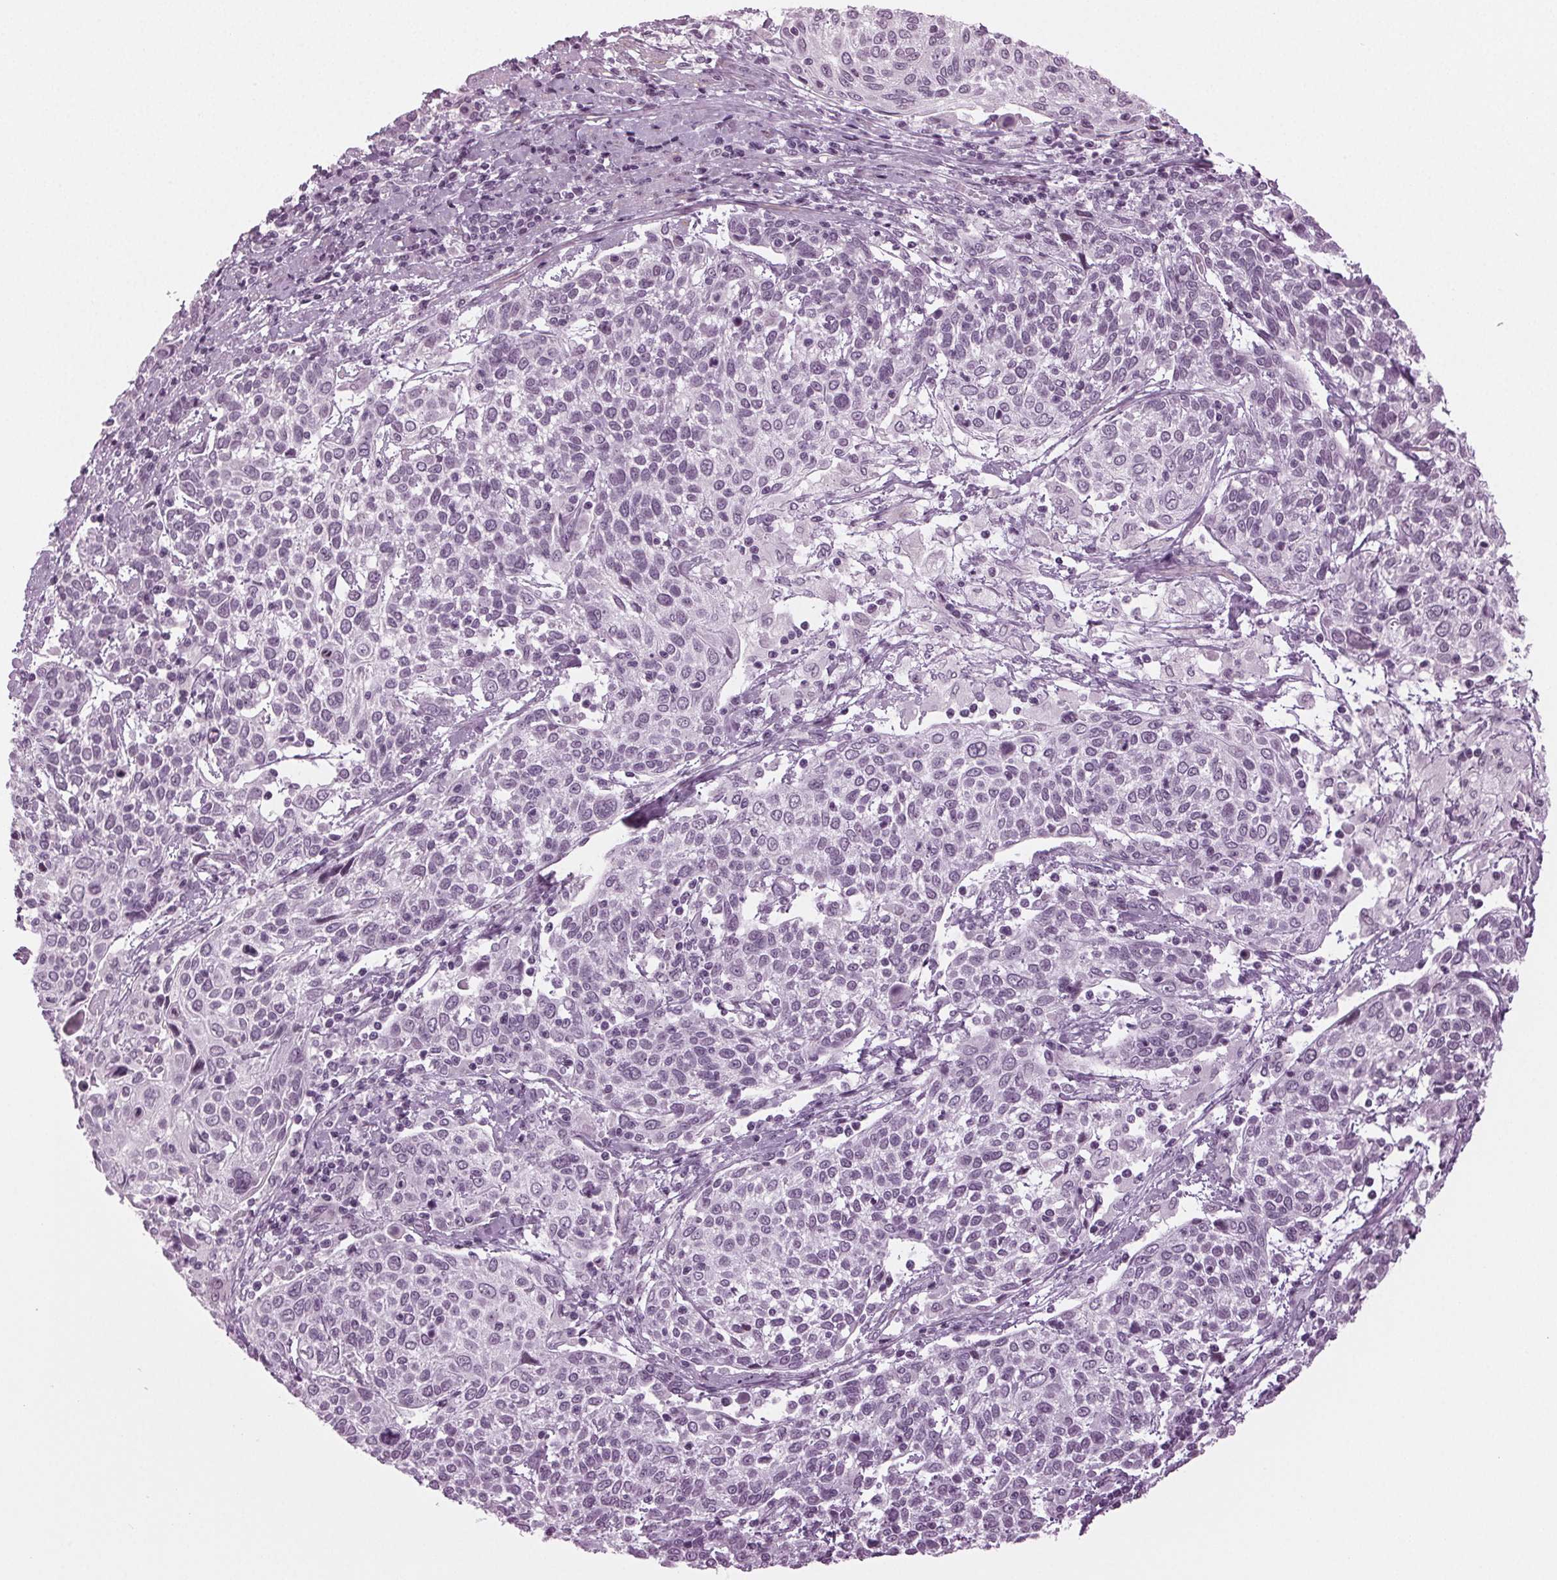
{"staining": {"intensity": "negative", "quantity": "none", "location": "none"}, "tissue": "cervical cancer", "cell_type": "Tumor cells", "image_type": "cancer", "snomed": [{"axis": "morphology", "description": "Squamous cell carcinoma, NOS"}, {"axis": "topography", "description": "Cervix"}], "caption": "Immunohistochemistry of cervical cancer (squamous cell carcinoma) reveals no positivity in tumor cells. (DAB (3,3'-diaminobenzidine) IHC, high magnification).", "gene": "DNAH12", "patient": {"sex": "female", "age": 61}}